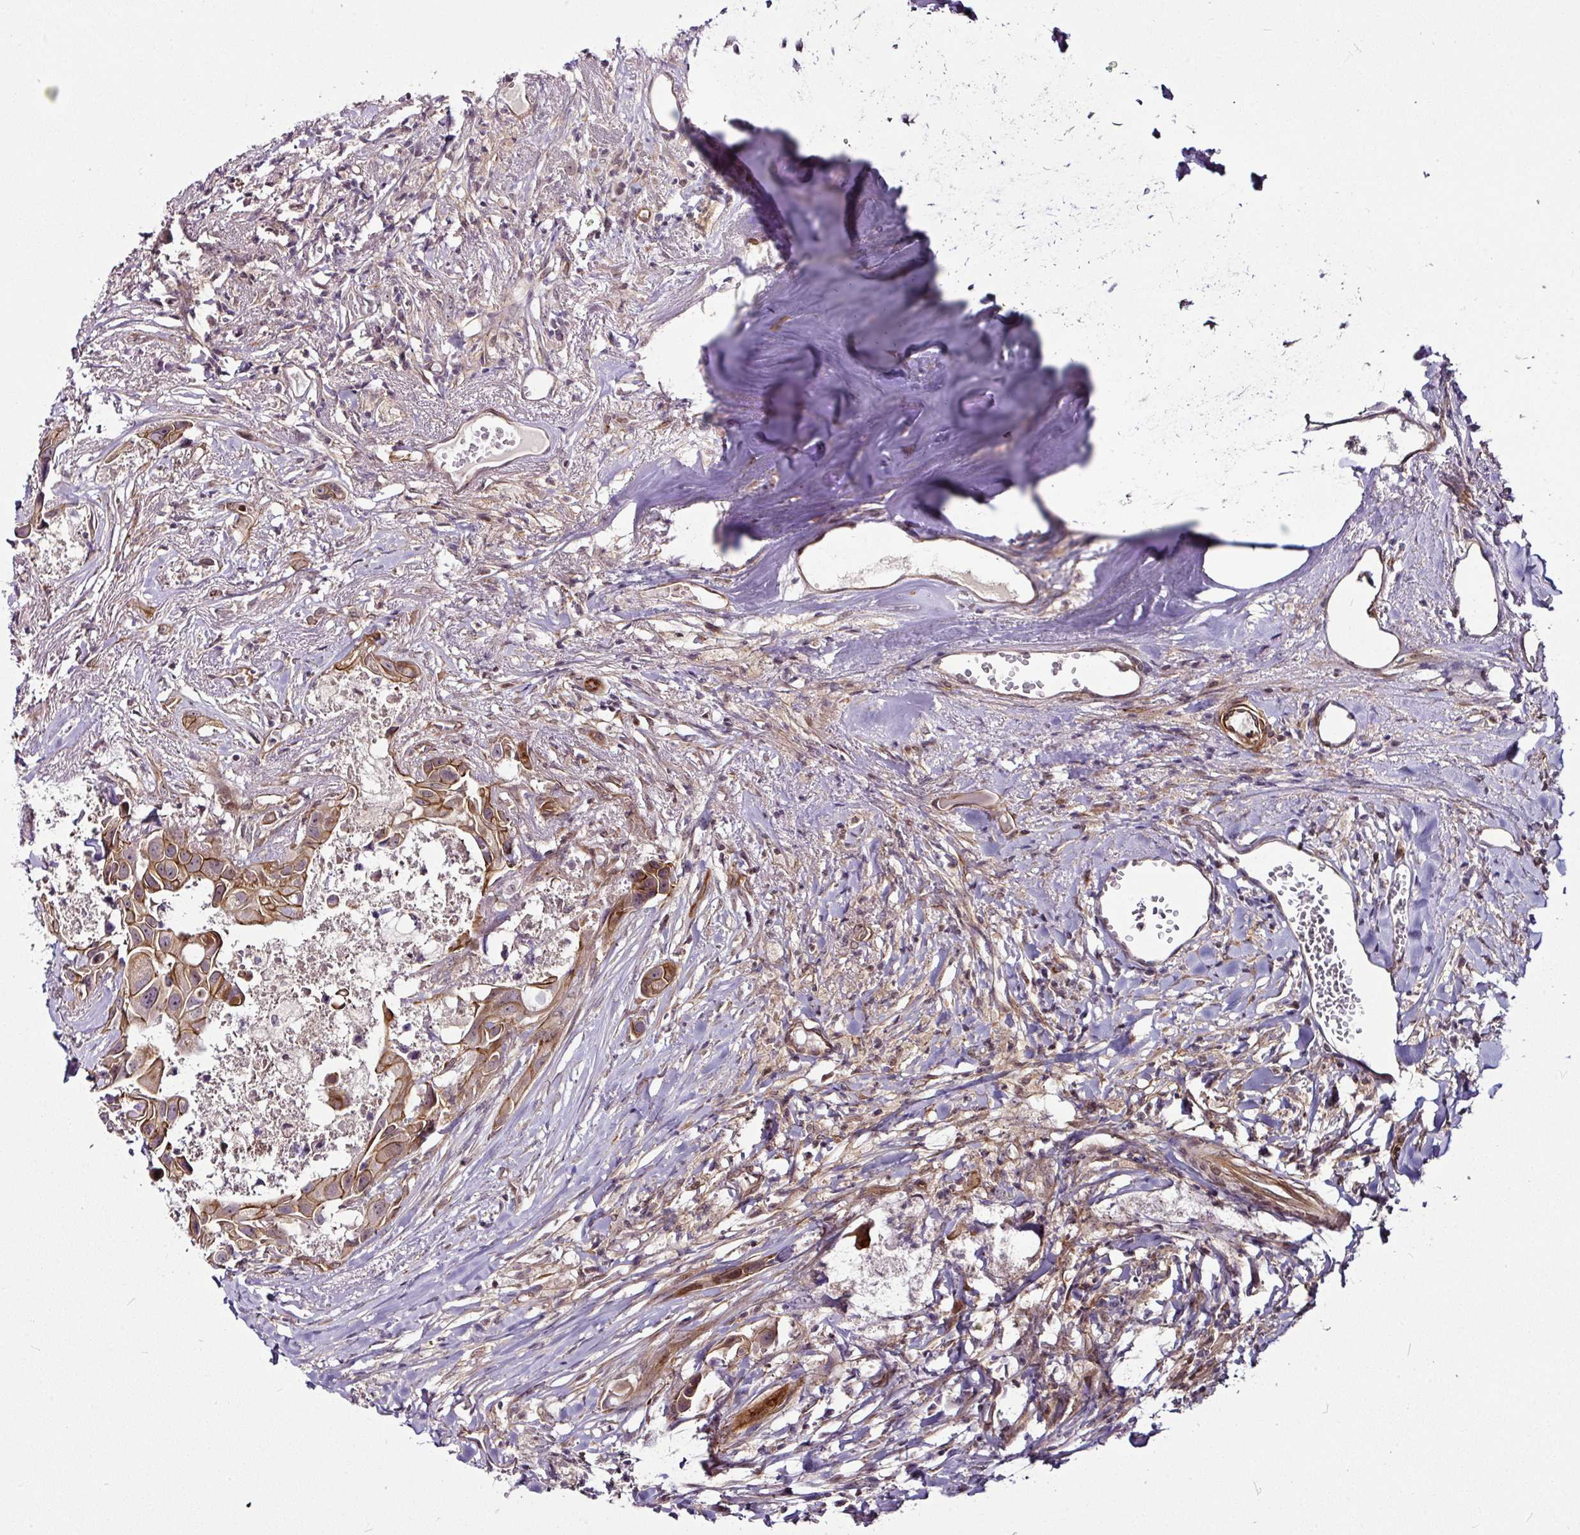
{"staining": {"intensity": "moderate", "quantity": ">75%", "location": "cytoplasmic/membranous"}, "tissue": "head and neck cancer", "cell_type": "Tumor cells", "image_type": "cancer", "snomed": [{"axis": "morphology", "description": "Adenocarcinoma, NOS"}, {"axis": "morphology", "description": "Adenocarcinoma, metastatic, NOS"}, {"axis": "topography", "description": "Head-Neck"}], "caption": "This is a micrograph of immunohistochemistry staining of head and neck metastatic adenocarcinoma, which shows moderate expression in the cytoplasmic/membranous of tumor cells.", "gene": "DCAF13", "patient": {"sex": "male", "age": 75}}